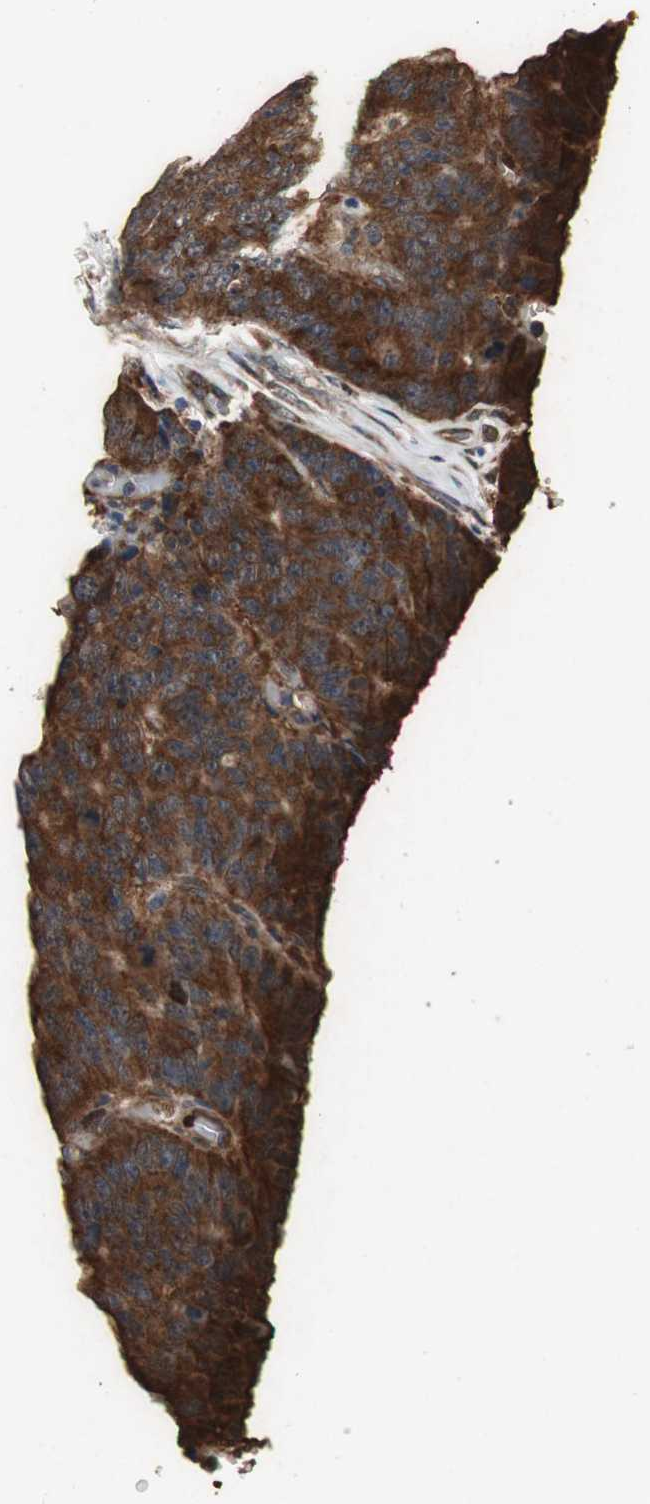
{"staining": {"intensity": "strong", "quantity": ">75%", "location": "cytoplasmic/membranous"}, "tissue": "colorectal cancer", "cell_type": "Tumor cells", "image_type": "cancer", "snomed": [{"axis": "morphology", "description": "Adenocarcinoma, NOS"}, {"axis": "topography", "description": "Colon"}], "caption": "High-power microscopy captured an immunohistochemistry (IHC) micrograph of colorectal adenocarcinoma, revealing strong cytoplasmic/membranous staining in about >75% of tumor cells.", "gene": "RPL35", "patient": {"sex": "female", "age": 86}}